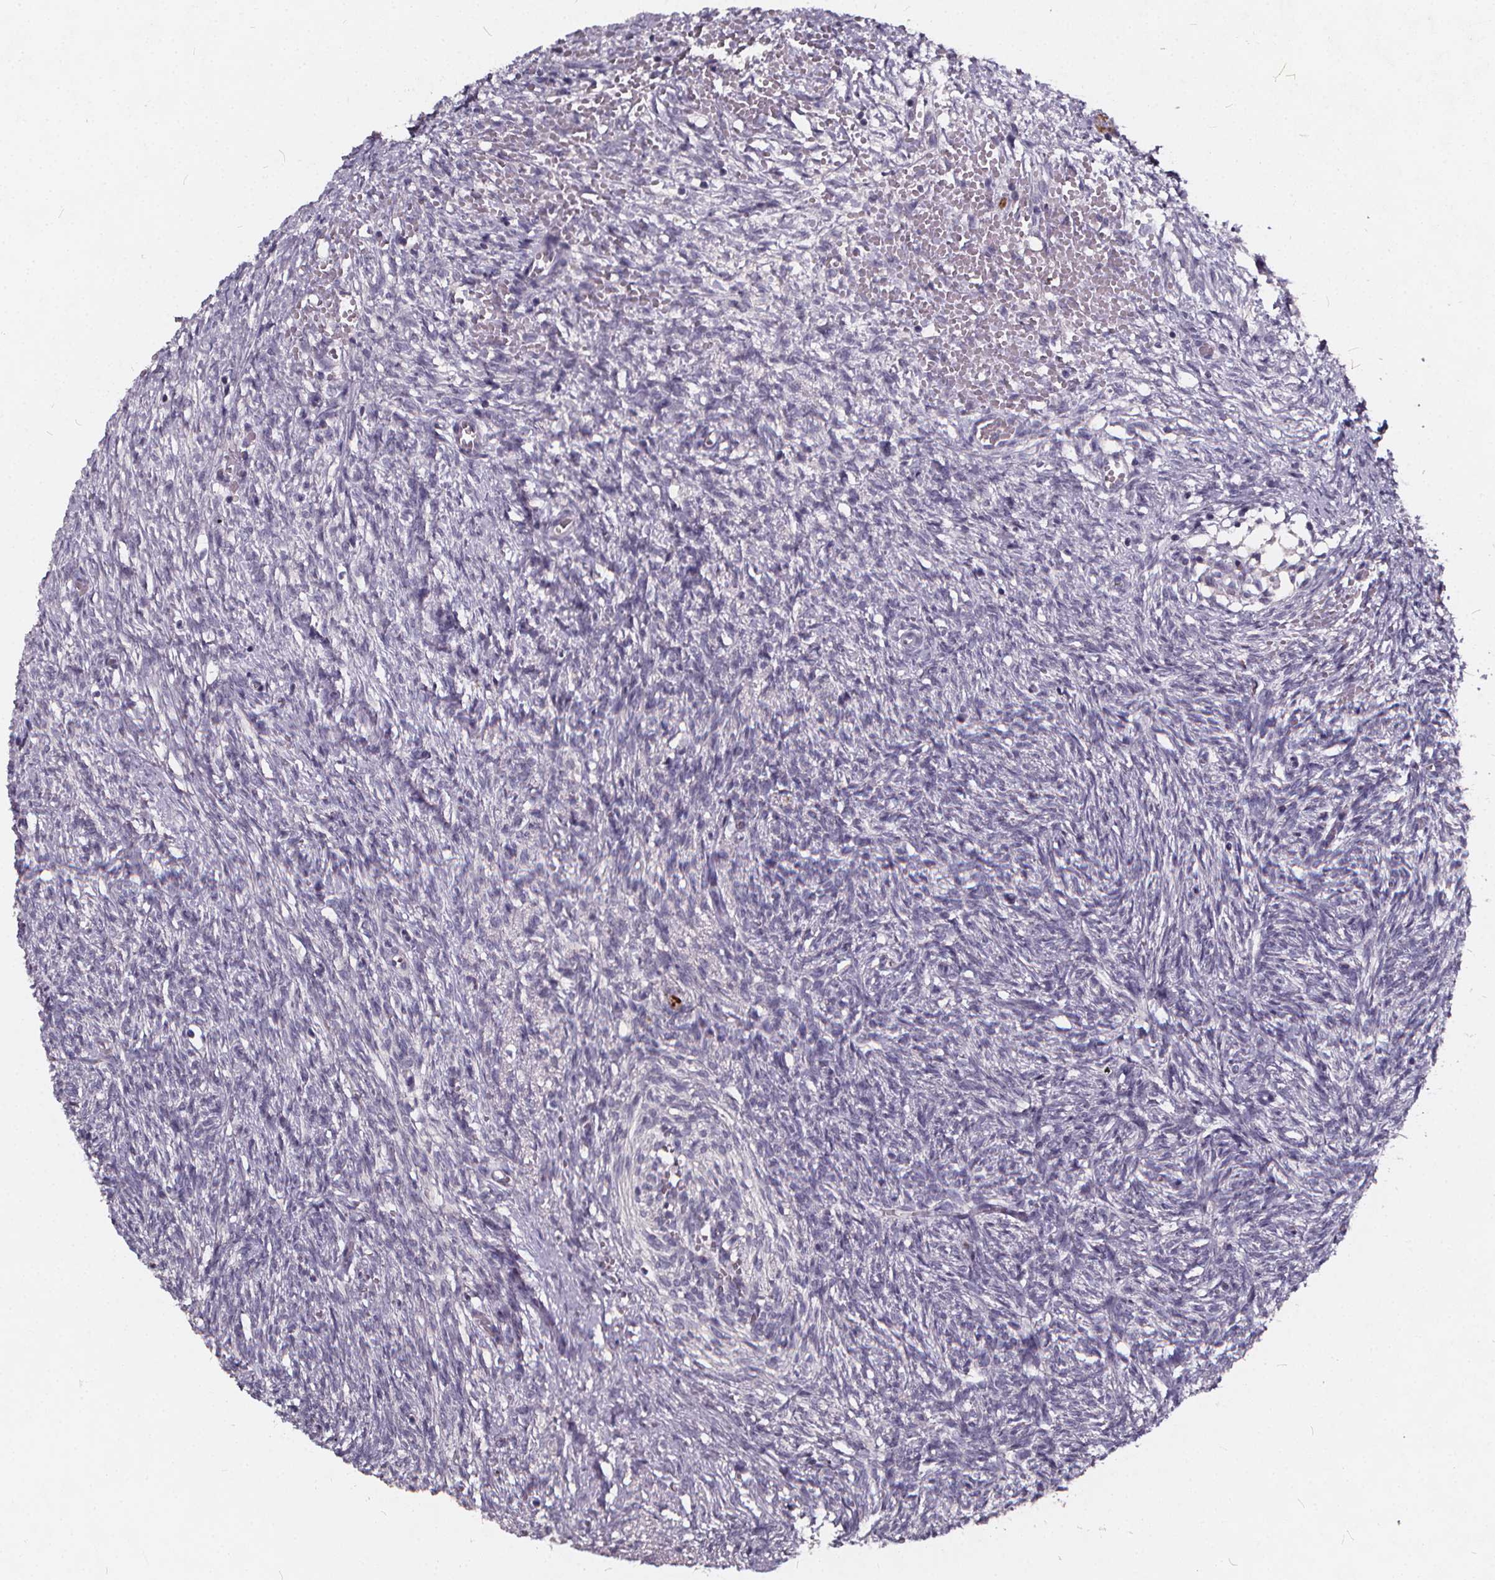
{"staining": {"intensity": "negative", "quantity": "none", "location": "none"}, "tissue": "ovary", "cell_type": "Ovarian stroma cells", "image_type": "normal", "snomed": [{"axis": "morphology", "description": "Normal tissue, NOS"}, {"axis": "topography", "description": "Ovary"}], "caption": "Immunohistochemistry image of normal ovary stained for a protein (brown), which demonstrates no expression in ovarian stroma cells.", "gene": "TSPAN14", "patient": {"sex": "female", "age": 46}}